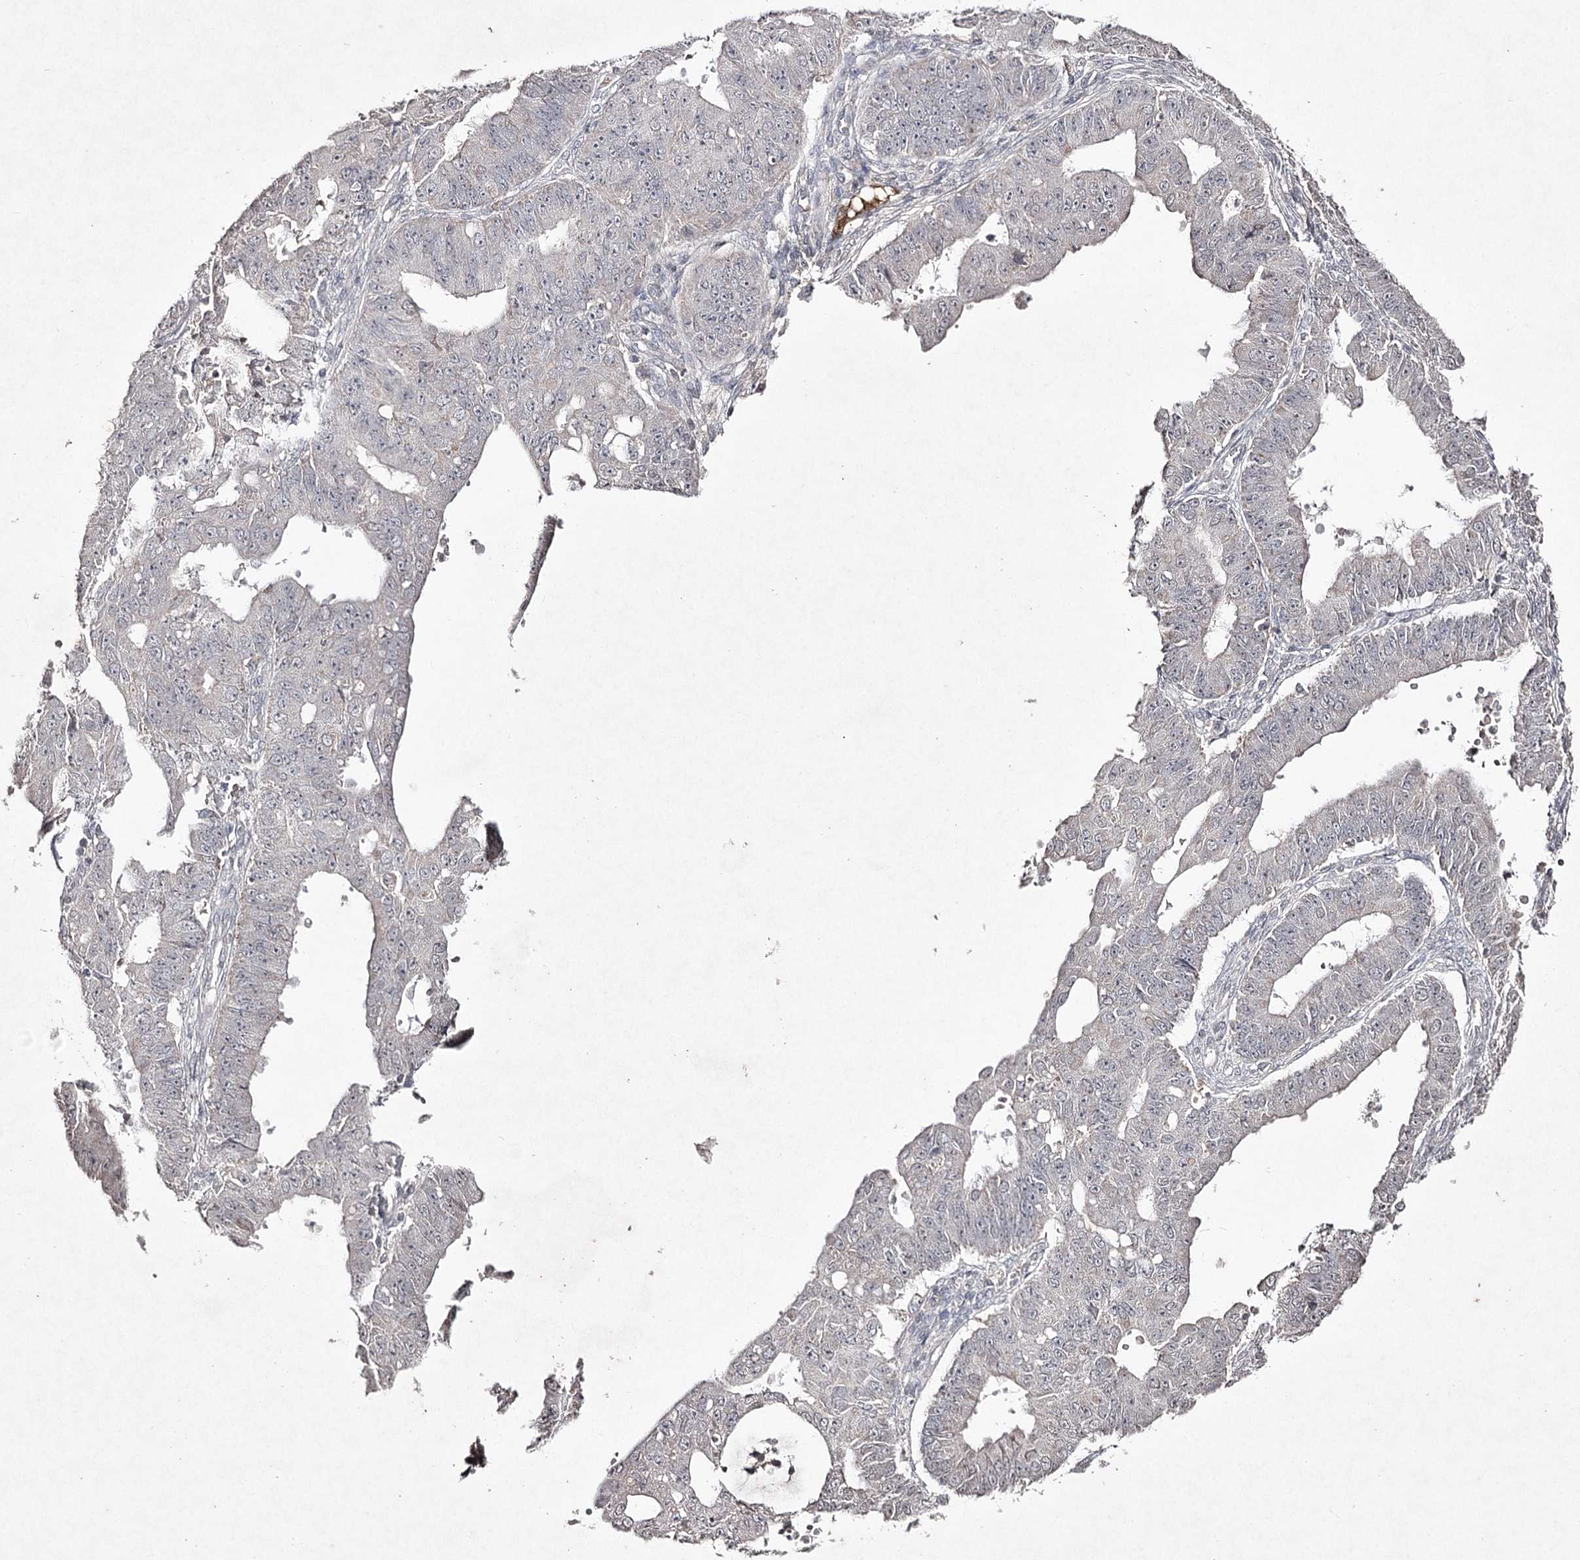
{"staining": {"intensity": "negative", "quantity": "none", "location": "none"}, "tissue": "ovarian cancer", "cell_type": "Tumor cells", "image_type": "cancer", "snomed": [{"axis": "morphology", "description": "Carcinoma, endometroid"}, {"axis": "topography", "description": "Appendix"}, {"axis": "topography", "description": "Ovary"}], "caption": "Endometroid carcinoma (ovarian) was stained to show a protein in brown. There is no significant staining in tumor cells.", "gene": "SYNGR3", "patient": {"sex": "female", "age": 42}}